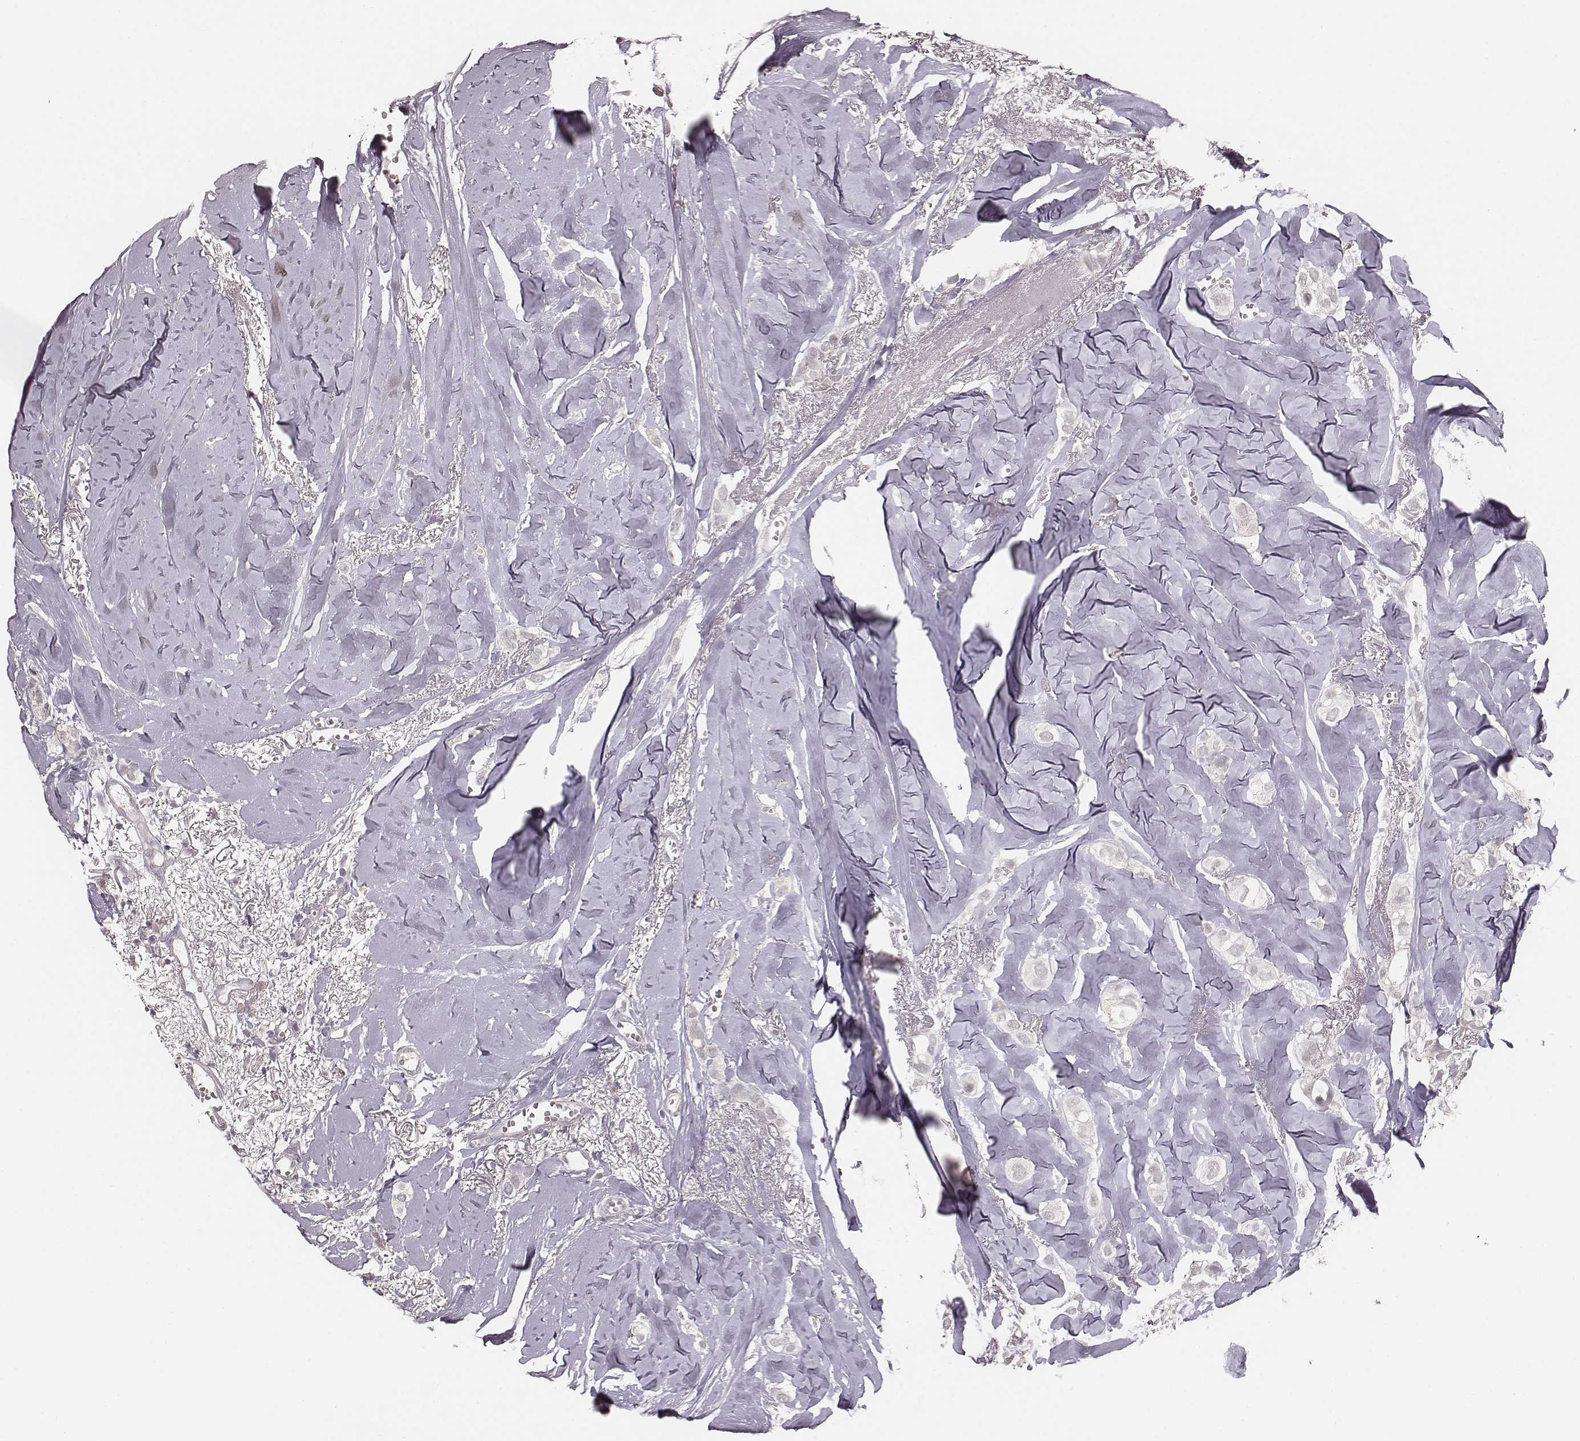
{"staining": {"intensity": "negative", "quantity": "none", "location": "none"}, "tissue": "breast cancer", "cell_type": "Tumor cells", "image_type": "cancer", "snomed": [{"axis": "morphology", "description": "Duct carcinoma"}, {"axis": "topography", "description": "Breast"}], "caption": "This is an IHC micrograph of human invasive ductal carcinoma (breast). There is no staining in tumor cells.", "gene": "LY6K", "patient": {"sex": "female", "age": 85}}